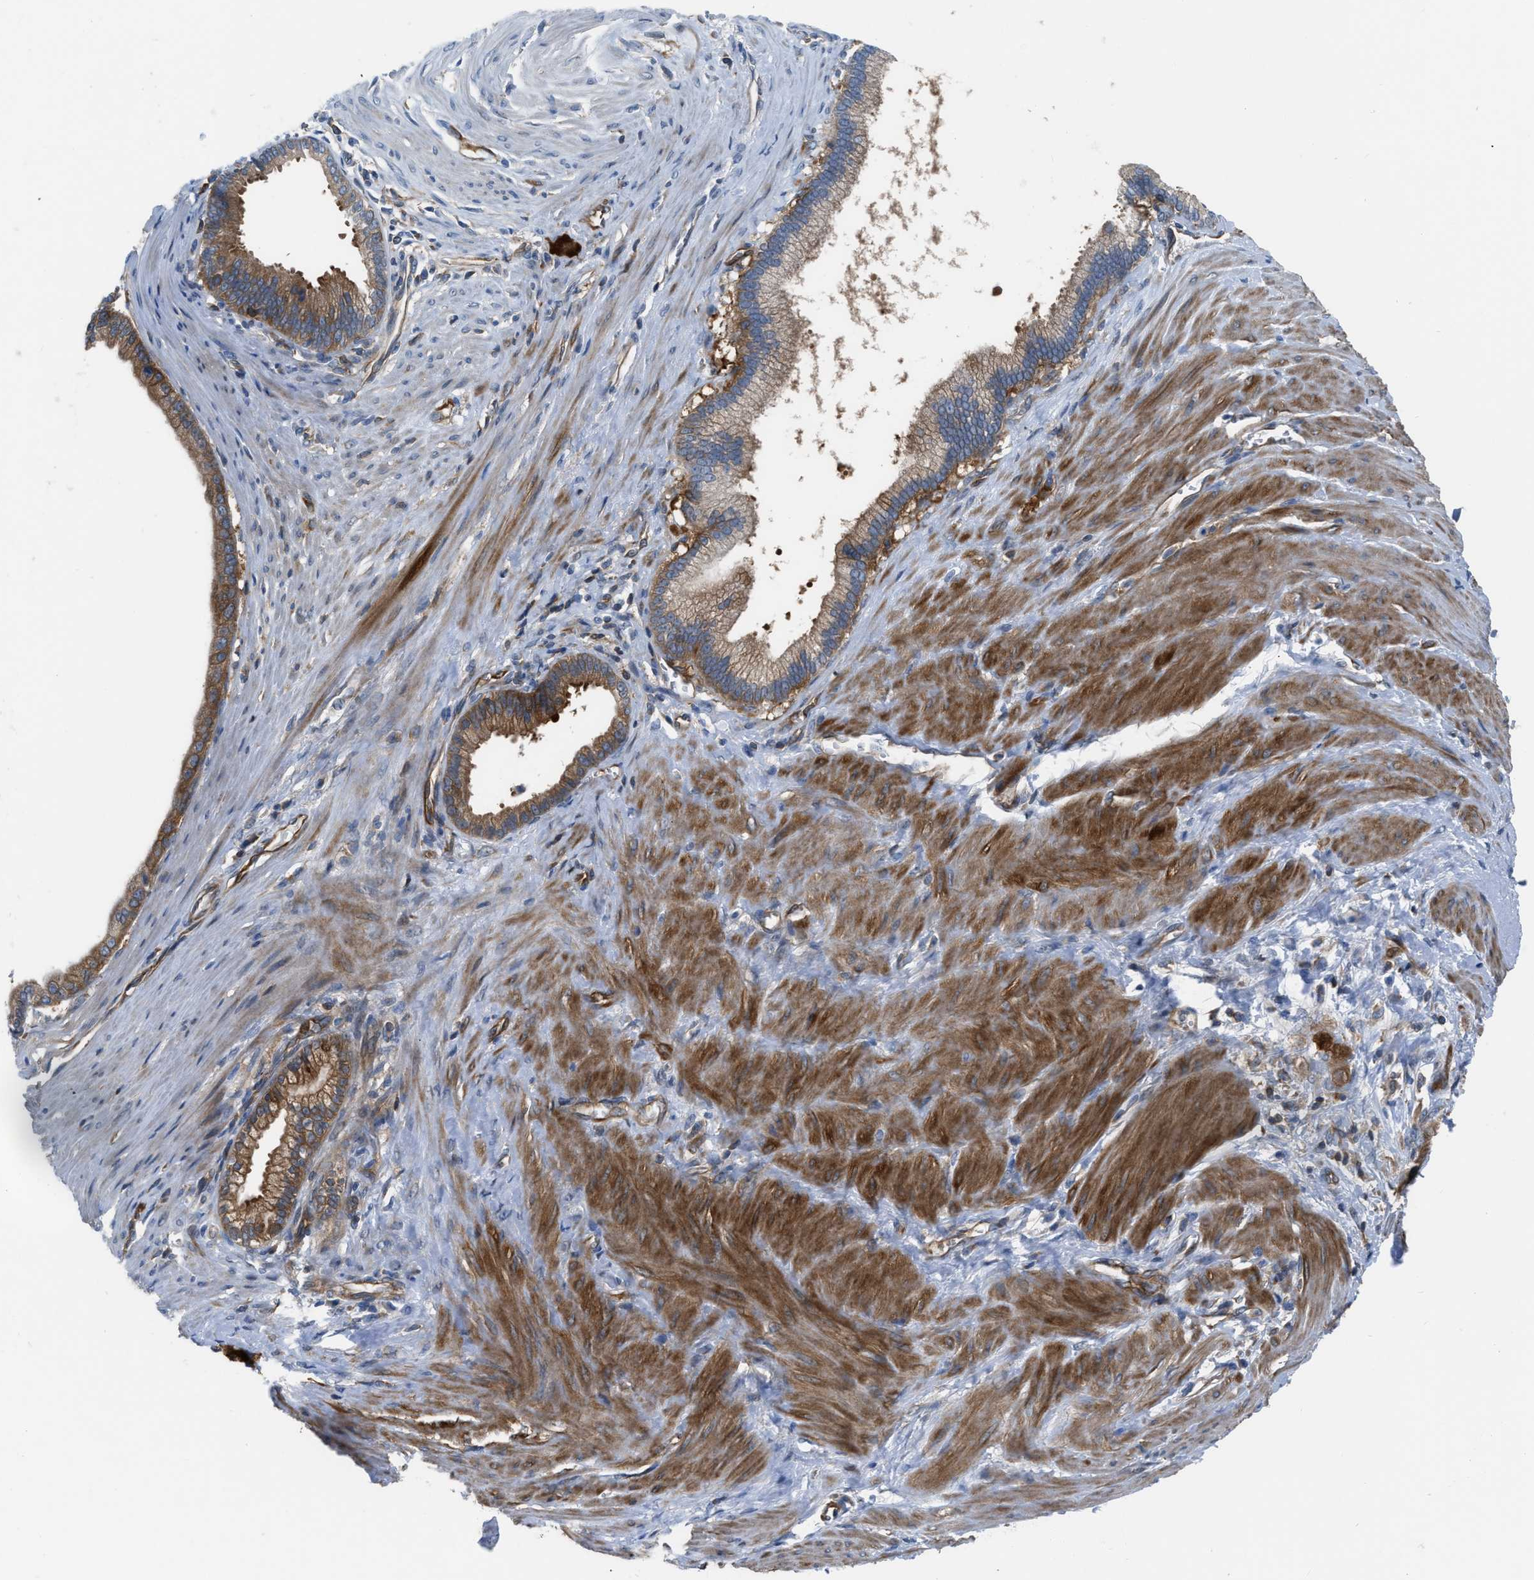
{"staining": {"intensity": "moderate", "quantity": "25%-75%", "location": "cytoplasmic/membranous"}, "tissue": "pancreatic cancer", "cell_type": "Tumor cells", "image_type": "cancer", "snomed": [{"axis": "morphology", "description": "Adenocarcinoma, NOS"}, {"axis": "topography", "description": "Pancreas"}], "caption": "Brown immunohistochemical staining in human adenocarcinoma (pancreatic) displays moderate cytoplasmic/membranous staining in approximately 25%-75% of tumor cells.", "gene": "PFKP", "patient": {"sex": "male", "age": 69}}